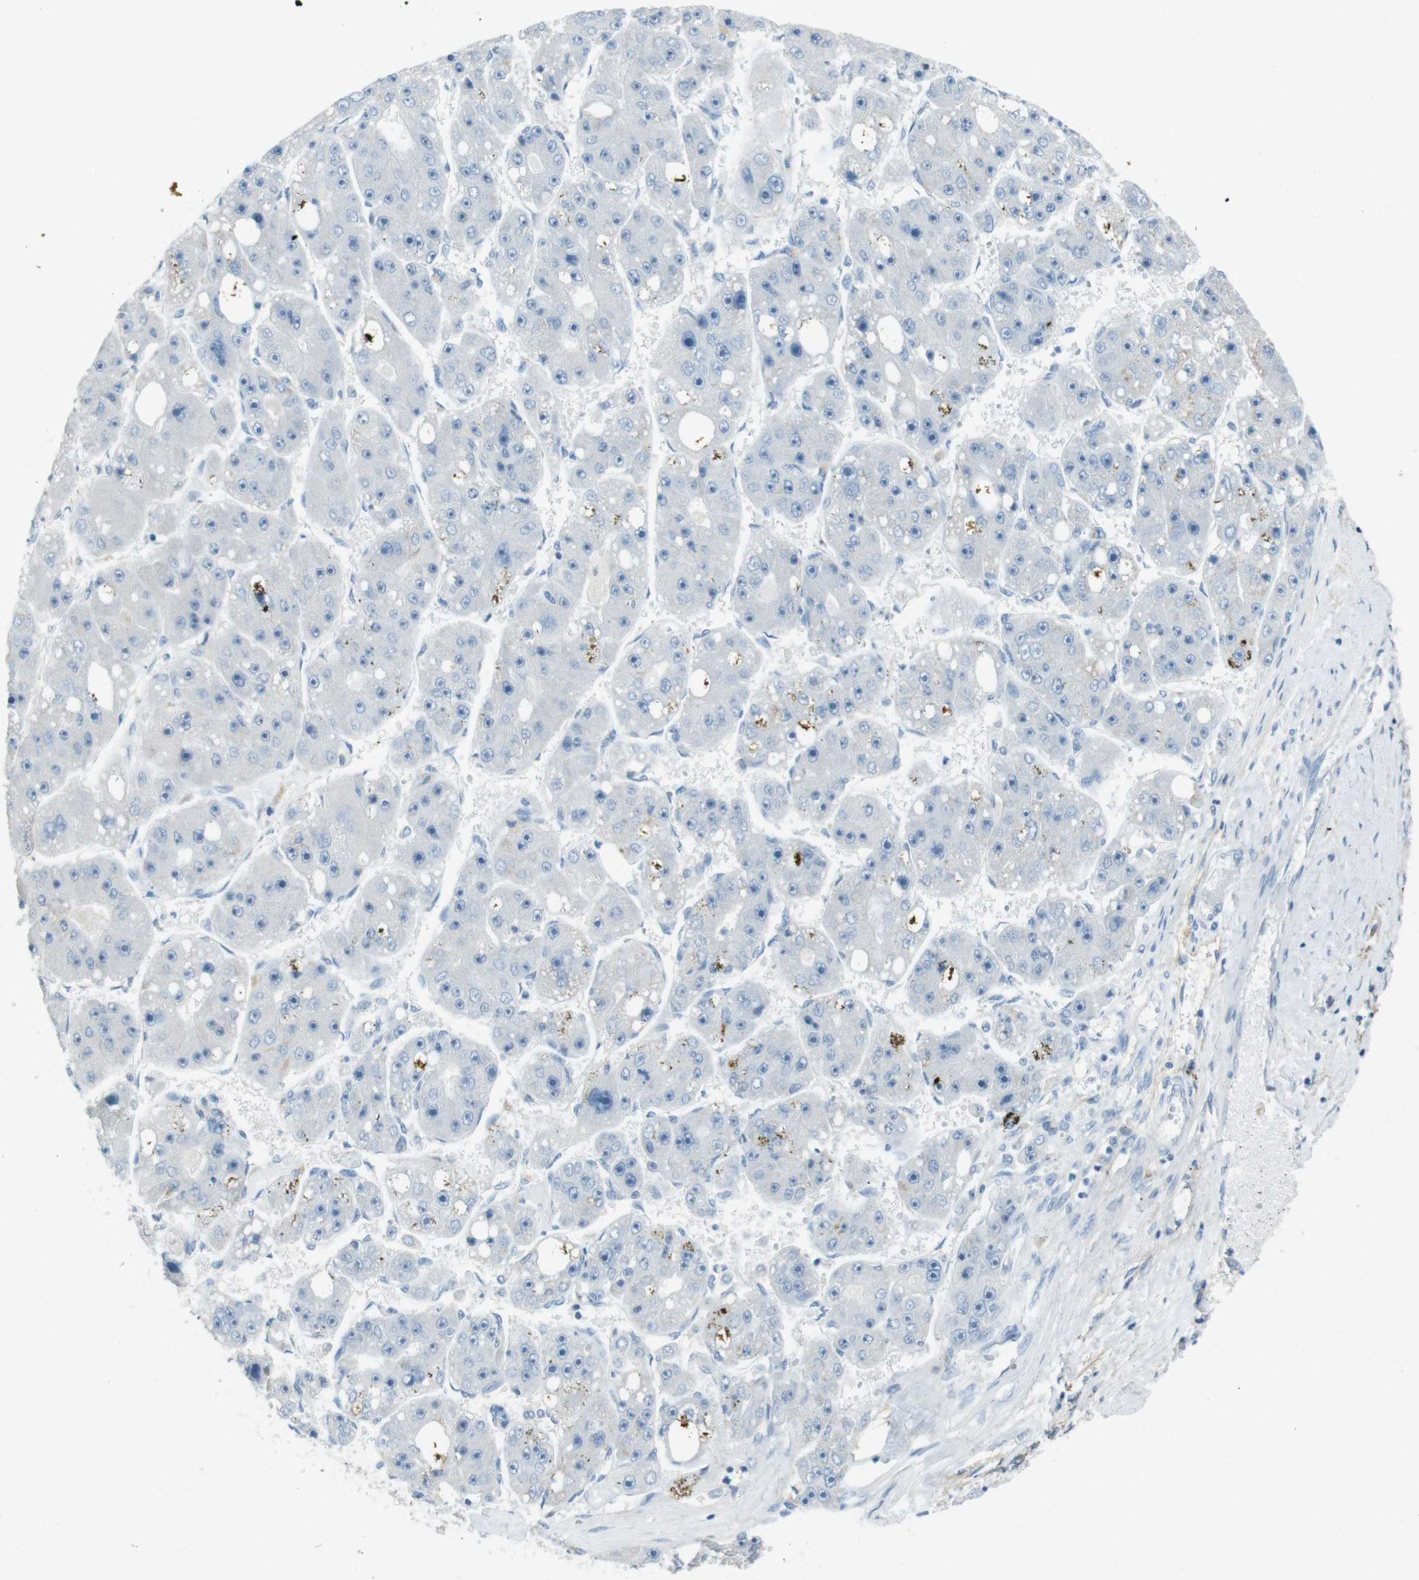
{"staining": {"intensity": "negative", "quantity": "none", "location": "none"}, "tissue": "liver cancer", "cell_type": "Tumor cells", "image_type": "cancer", "snomed": [{"axis": "morphology", "description": "Carcinoma, Hepatocellular, NOS"}, {"axis": "topography", "description": "Liver"}], "caption": "The photomicrograph exhibits no significant staining in tumor cells of hepatocellular carcinoma (liver).", "gene": "ENTPD7", "patient": {"sex": "female", "age": 61}}